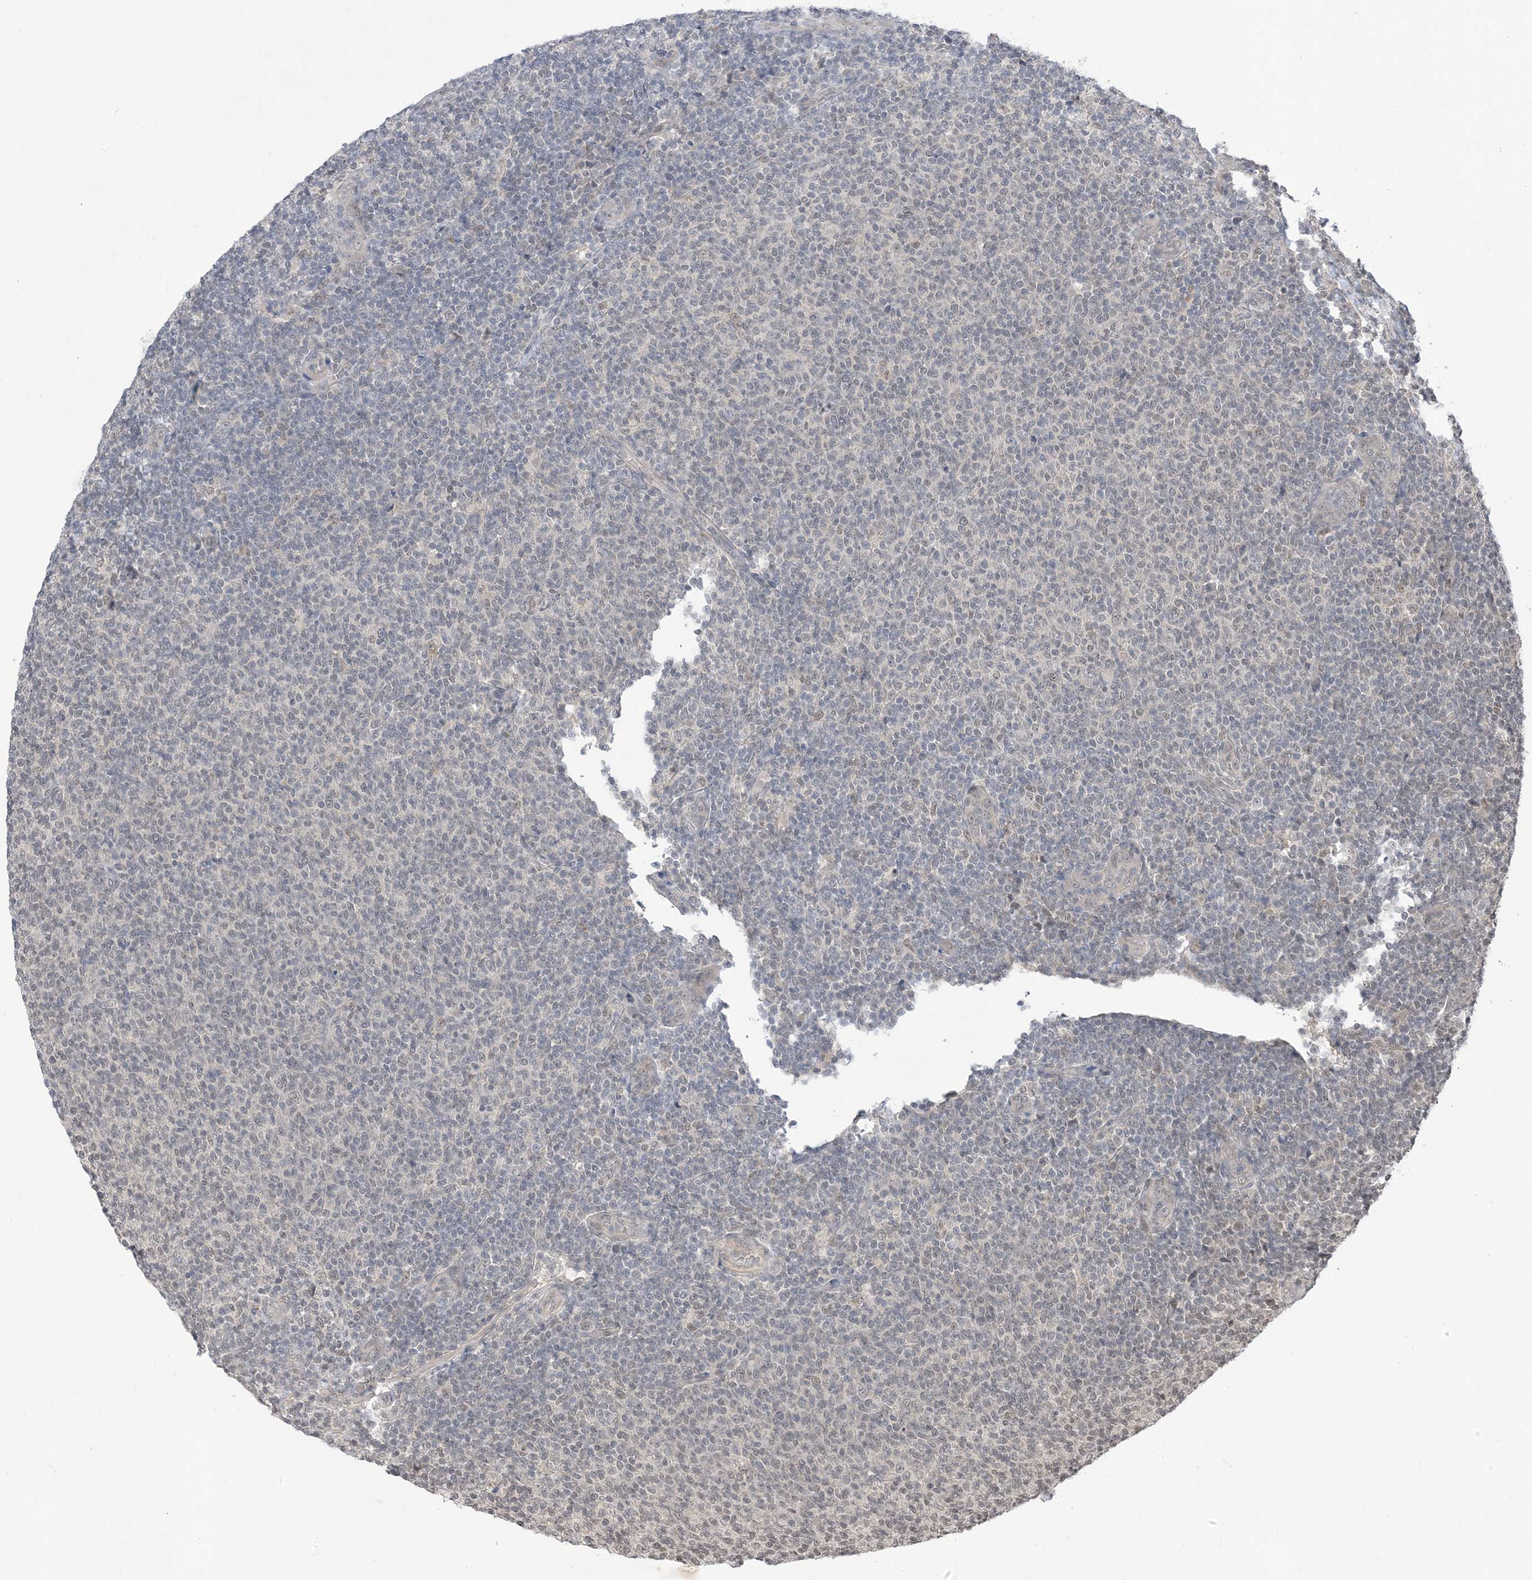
{"staining": {"intensity": "negative", "quantity": "none", "location": "none"}, "tissue": "lymphoma", "cell_type": "Tumor cells", "image_type": "cancer", "snomed": [{"axis": "morphology", "description": "Malignant lymphoma, non-Hodgkin's type, Low grade"}, {"axis": "topography", "description": "Lymph node"}], "caption": "Protein analysis of malignant lymphoma, non-Hodgkin's type (low-grade) reveals no significant positivity in tumor cells. Nuclei are stained in blue.", "gene": "RANBP9", "patient": {"sex": "male", "age": 66}}